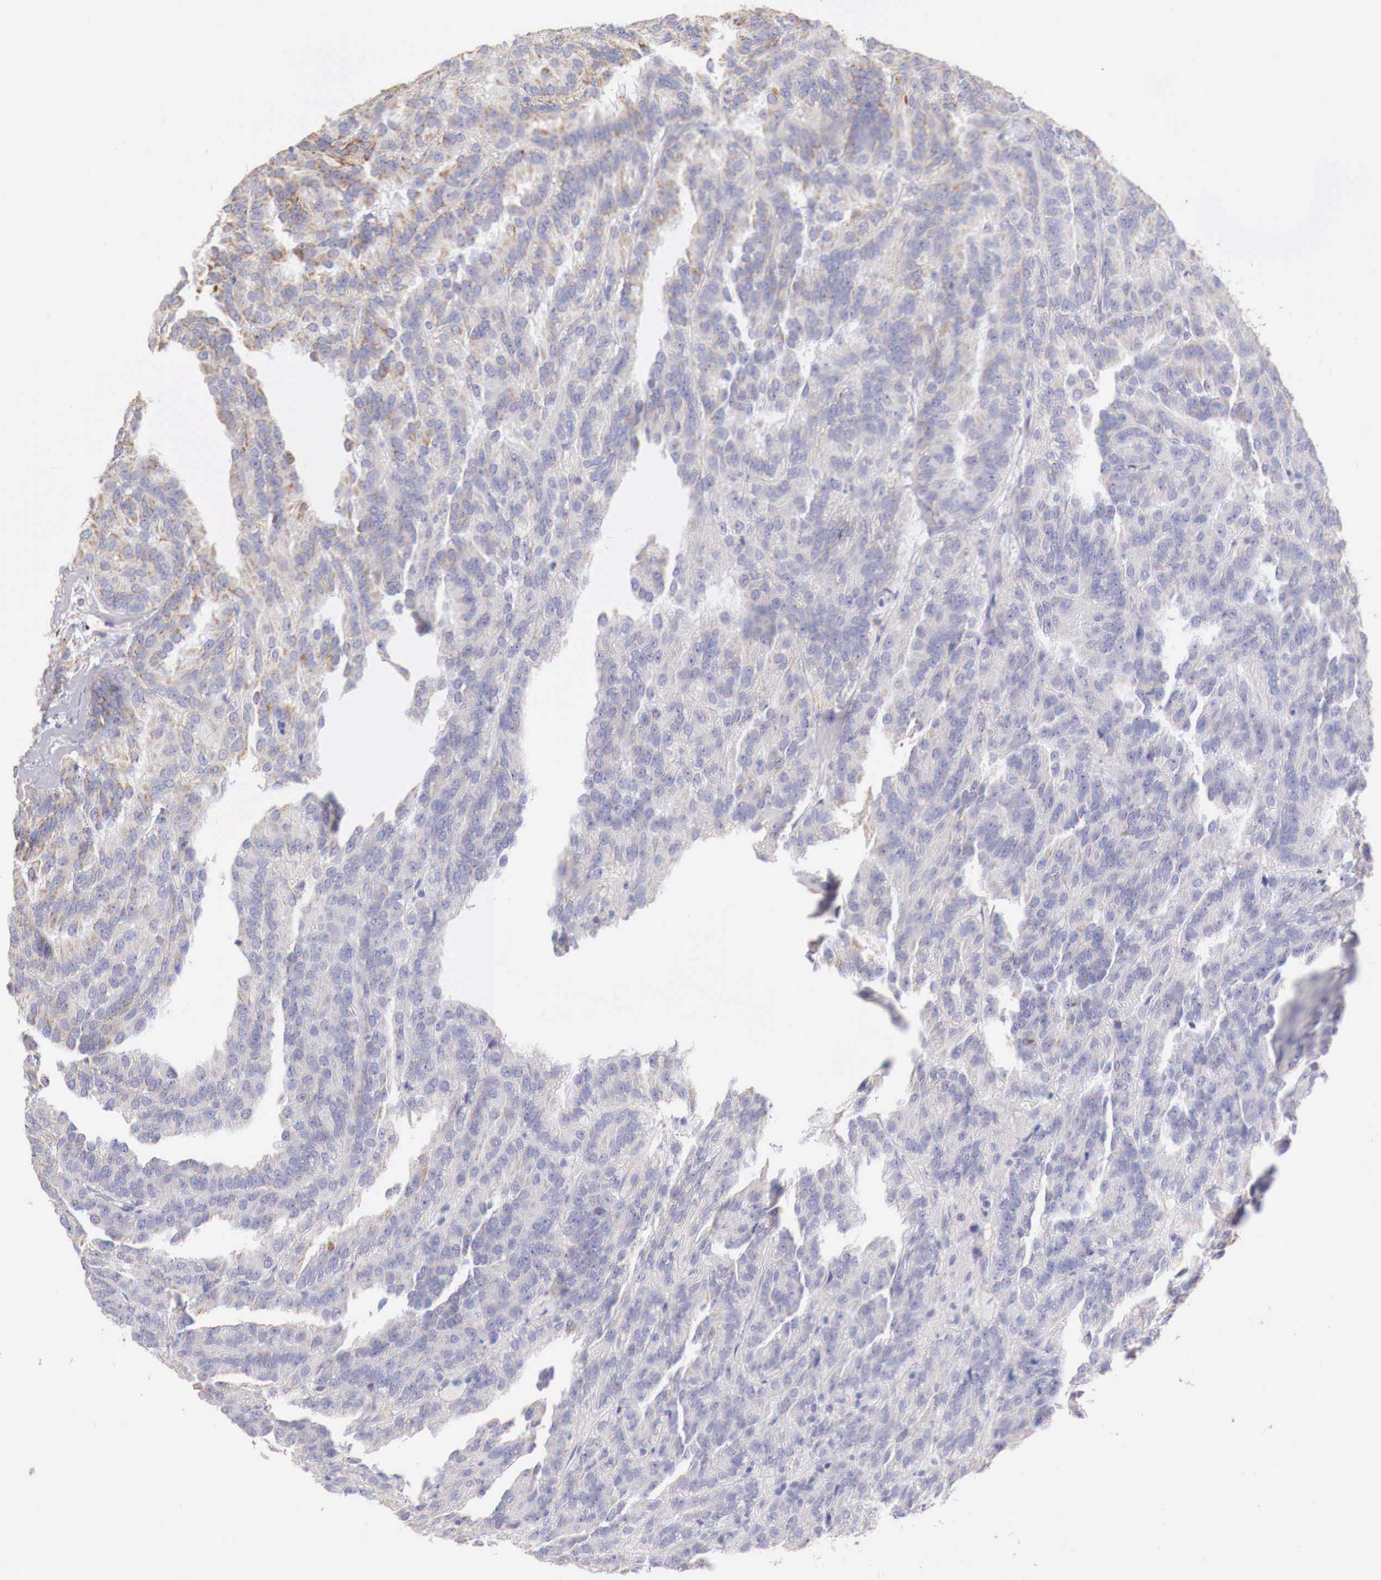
{"staining": {"intensity": "weak", "quantity": "<25%", "location": "cytoplasmic/membranous"}, "tissue": "renal cancer", "cell_type": "Tumor cells", "image_type": "cancer", "snomed": [{"axis": "morphology", "description": "Adenocarcinoma, NOS"}, {"axis": "topography", "description": "Kidney"}], "caption": "Tumor cells show no significant positivity in renal cancer (adenocarcinoma).", "gene": "IDH3G", "patient": {"sex": "male", "age": 46}}